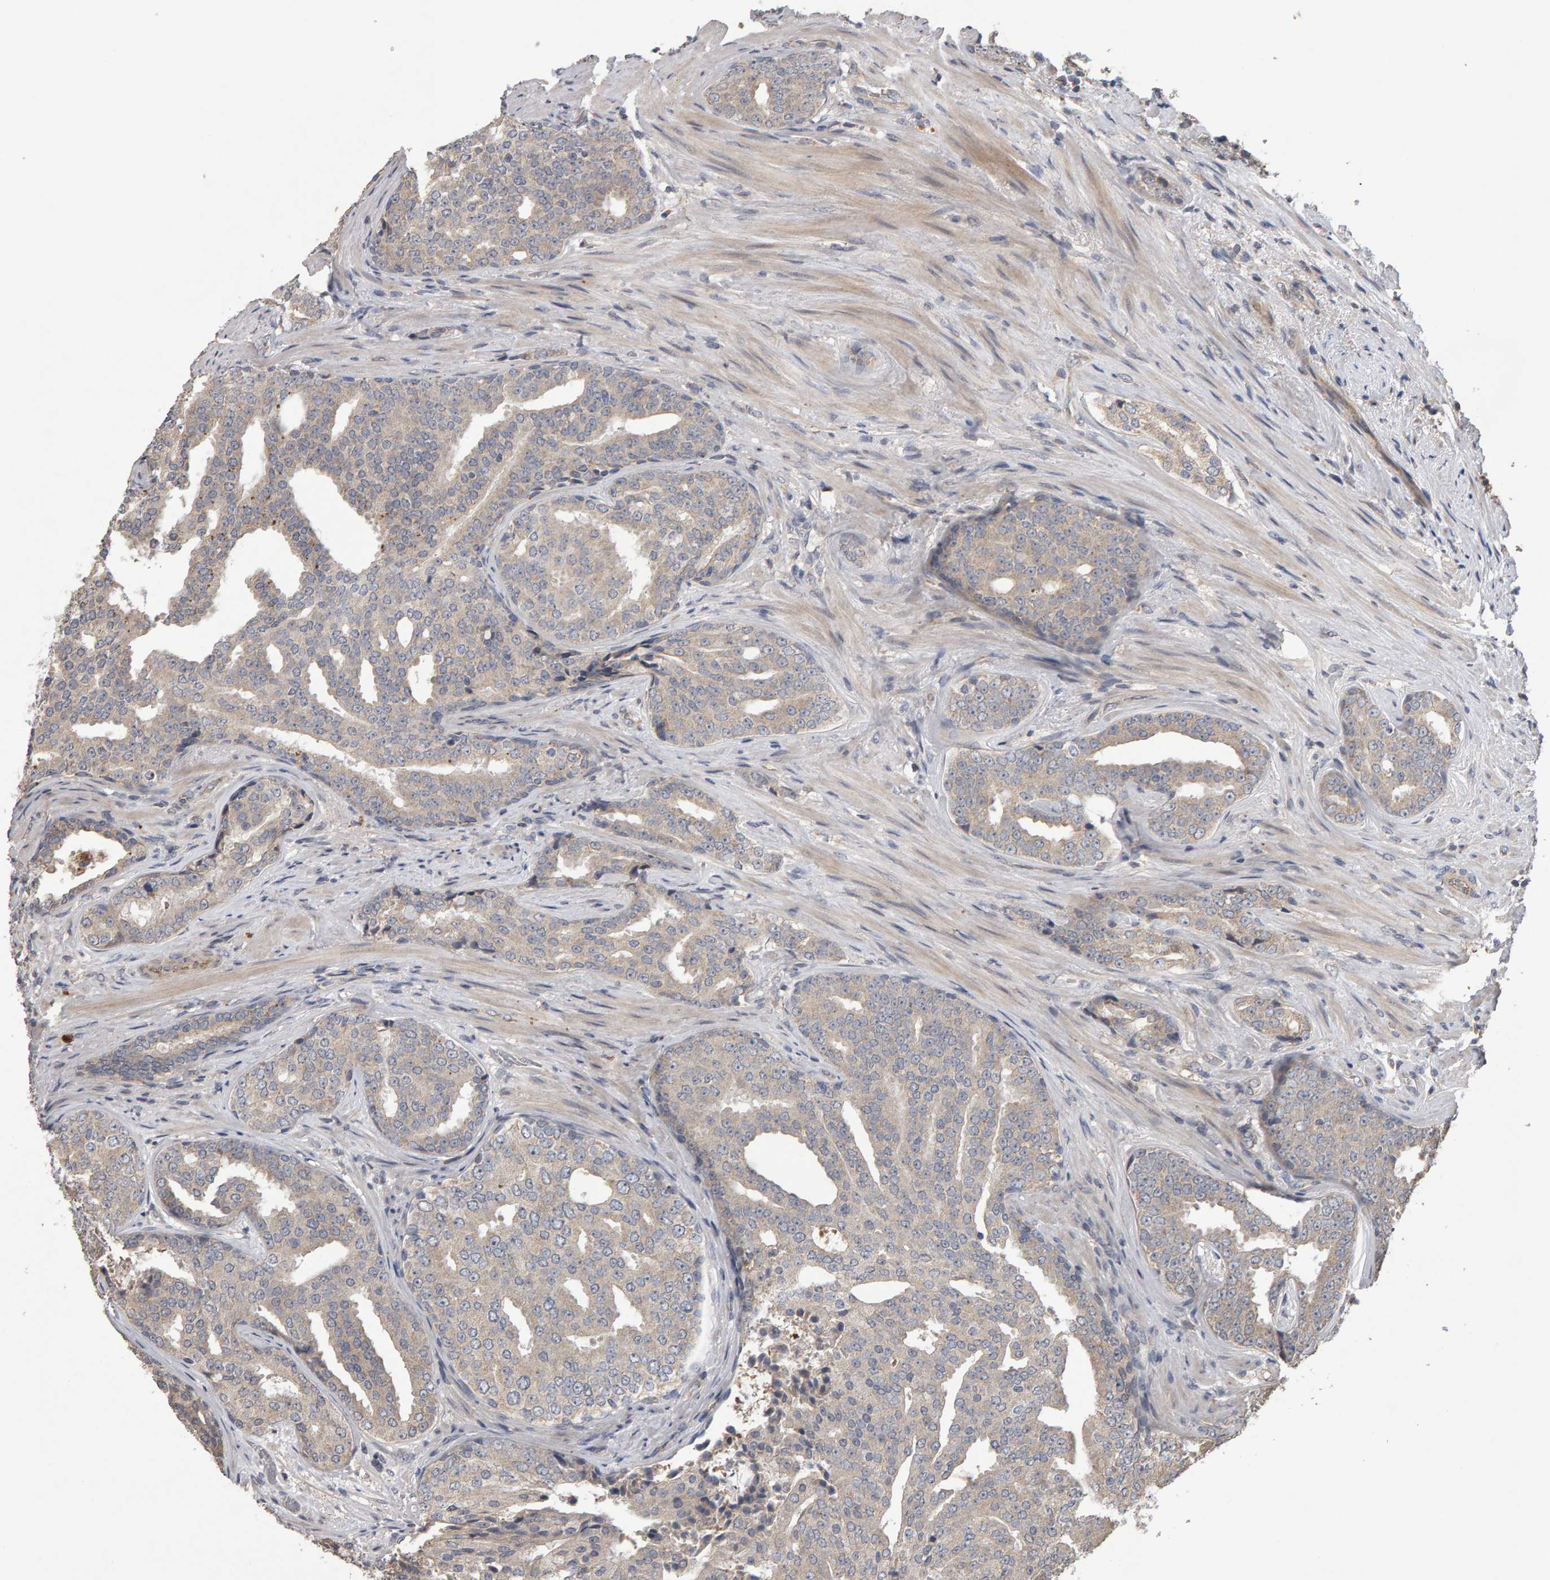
{"staining": {"intensity": "negative", "quantity": "none", "location": "none"}, "tissue": "prostate cancer", "cell_type": "Tumor cells", "image_type": "cancer", "snomed": [{"axis": "morphology", "description": "Adenocarcinoma, High grade"}, {"axis": "topography", "description": "Prostate"}], "caption": "Histopathology image shows no significant protein positivity in tumor cells of prostate cancer.", "gene": "COASY", "patient": {"sex": "male", "age": 71}}